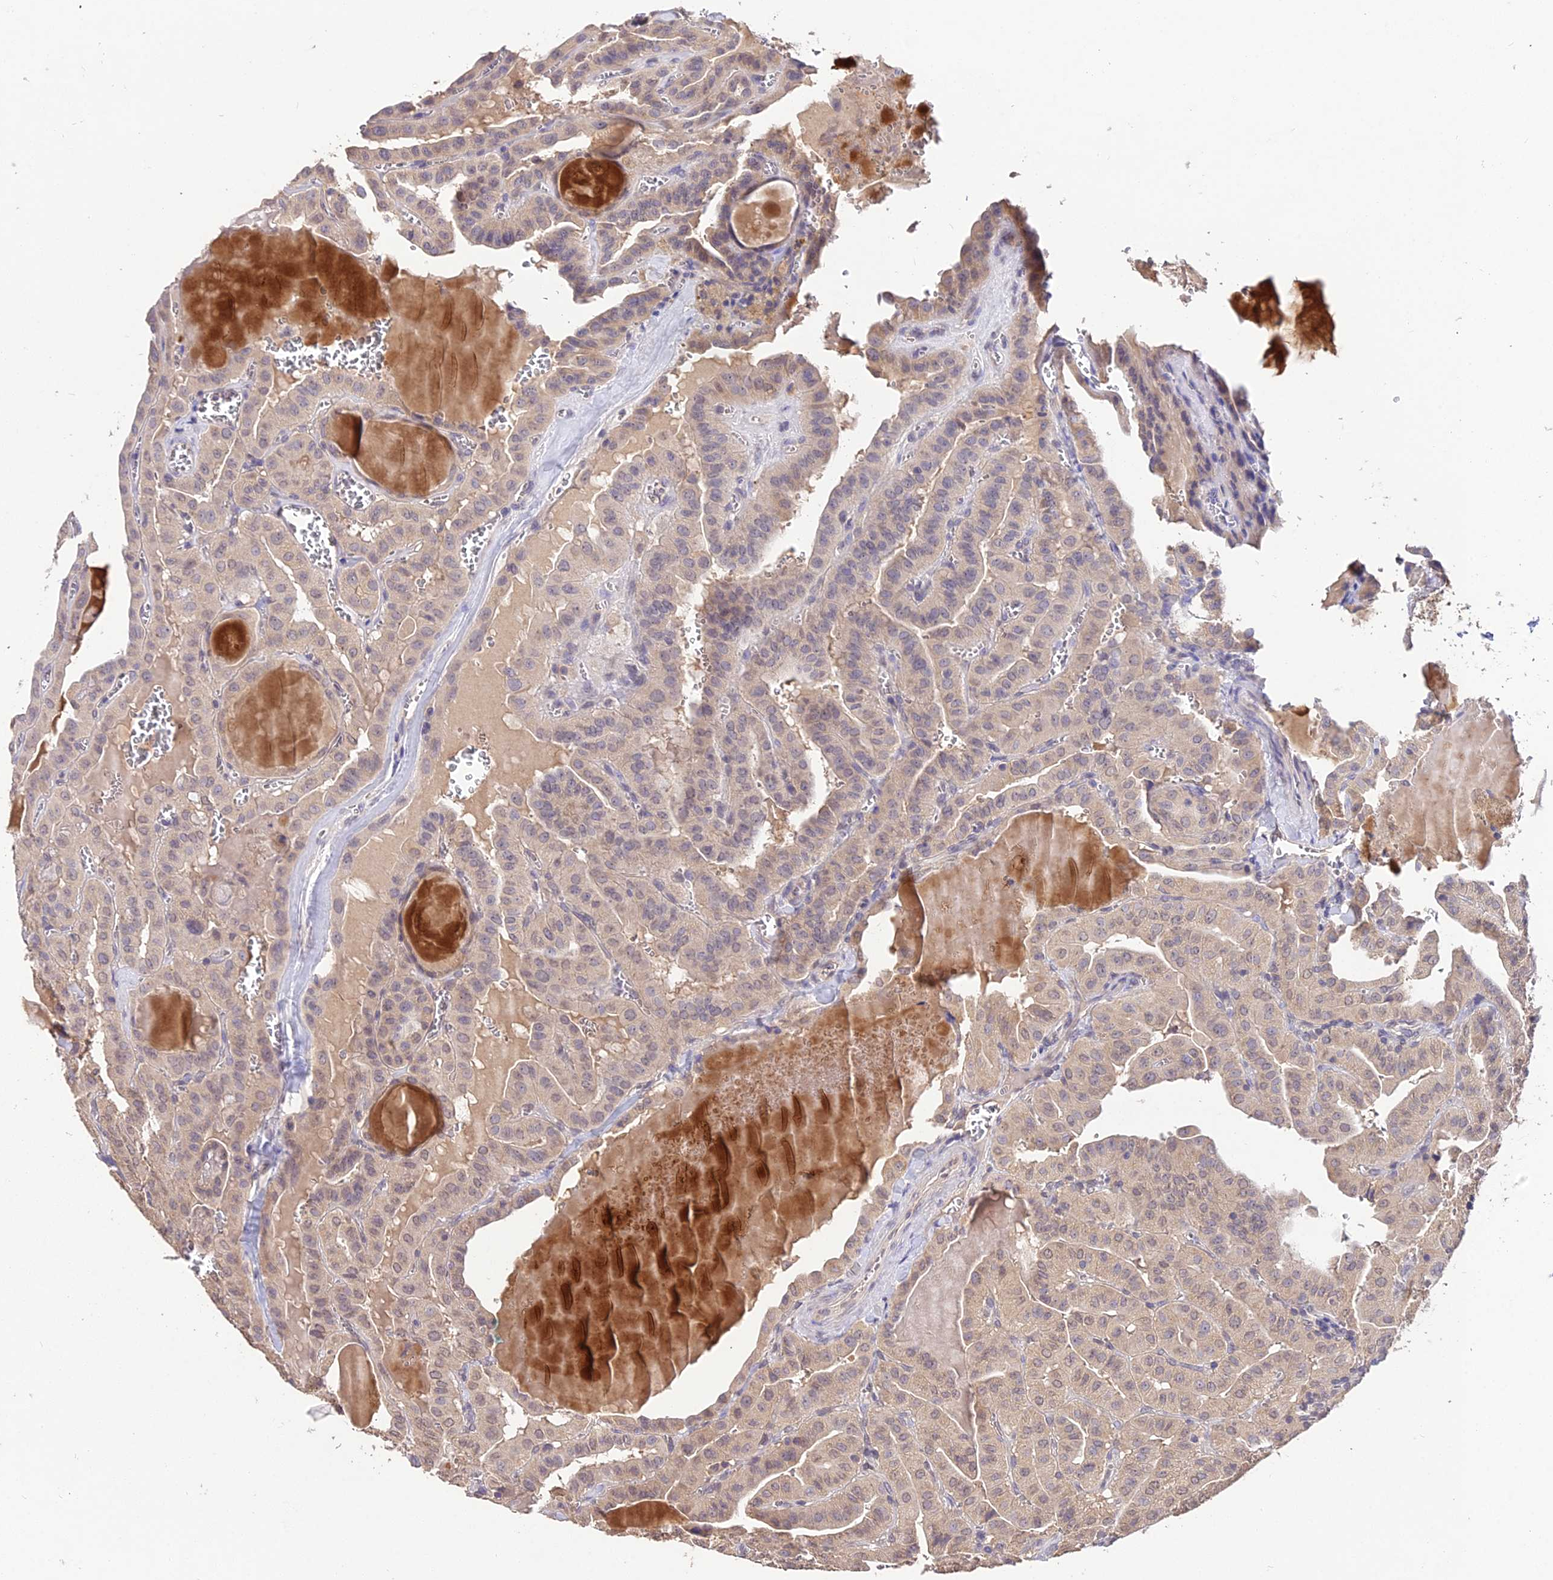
{"staining": {"intensity": "weak", "quantity": "<25%", "location": "cytoplasmic/membranous,nuclear"}, "tissue": "thyroid cancer", "cell_type": "Tumor cells", "image_type": "cancer", "snomed": [{"axis": "morphology", "description": "Papillary adenocarcinoma, NOS"}, {"axis": "topography", "description": "Thyroid gland"}], "caption": "Thyroid cancer (papillary adenocarcinoma) was stained to show a protein in brown. There is no significant expression in tumor cells. Nuclei are stained in blue.", "gene": "PGK1", "patient": {"sex": "male", "age": 52}}